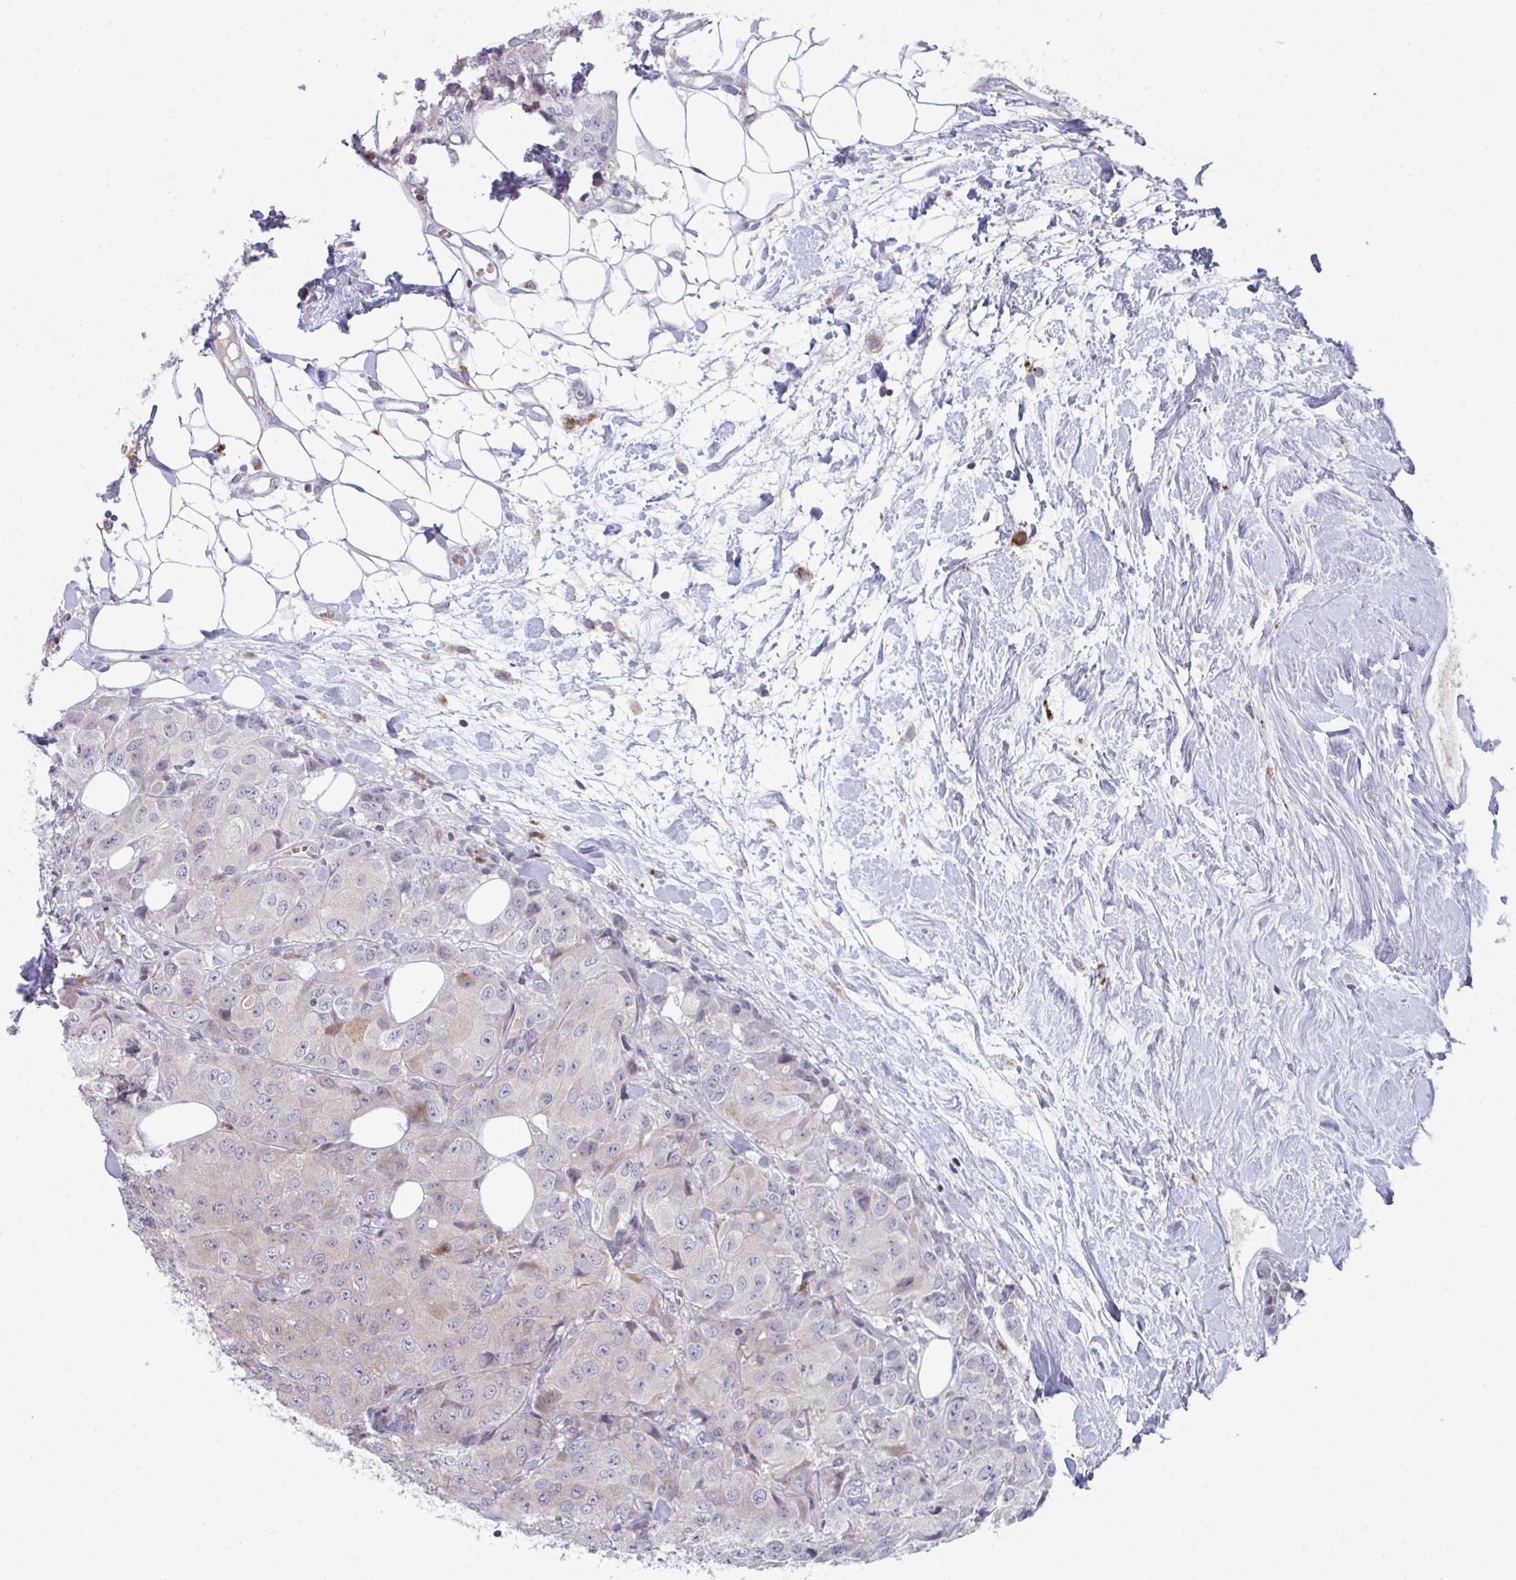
{"staining": {"intensity": "negative", "quantity": "none", "location": "none"}, "tissue": "breast cancer", "cell_type": "Tumor cells", "image_type": "cancer", "snomed": [{"axis": "morphology", "description": "Duct carcinoma"}, {"axis": "topography", "description": "Breast"}], "caption": "The immunohistochemistry (IHC) micrograph has no significant expression in tumor cells of breast cancer tissue.", "gene": "AOC2", "patient": {"sex": "female", "age": 43}}